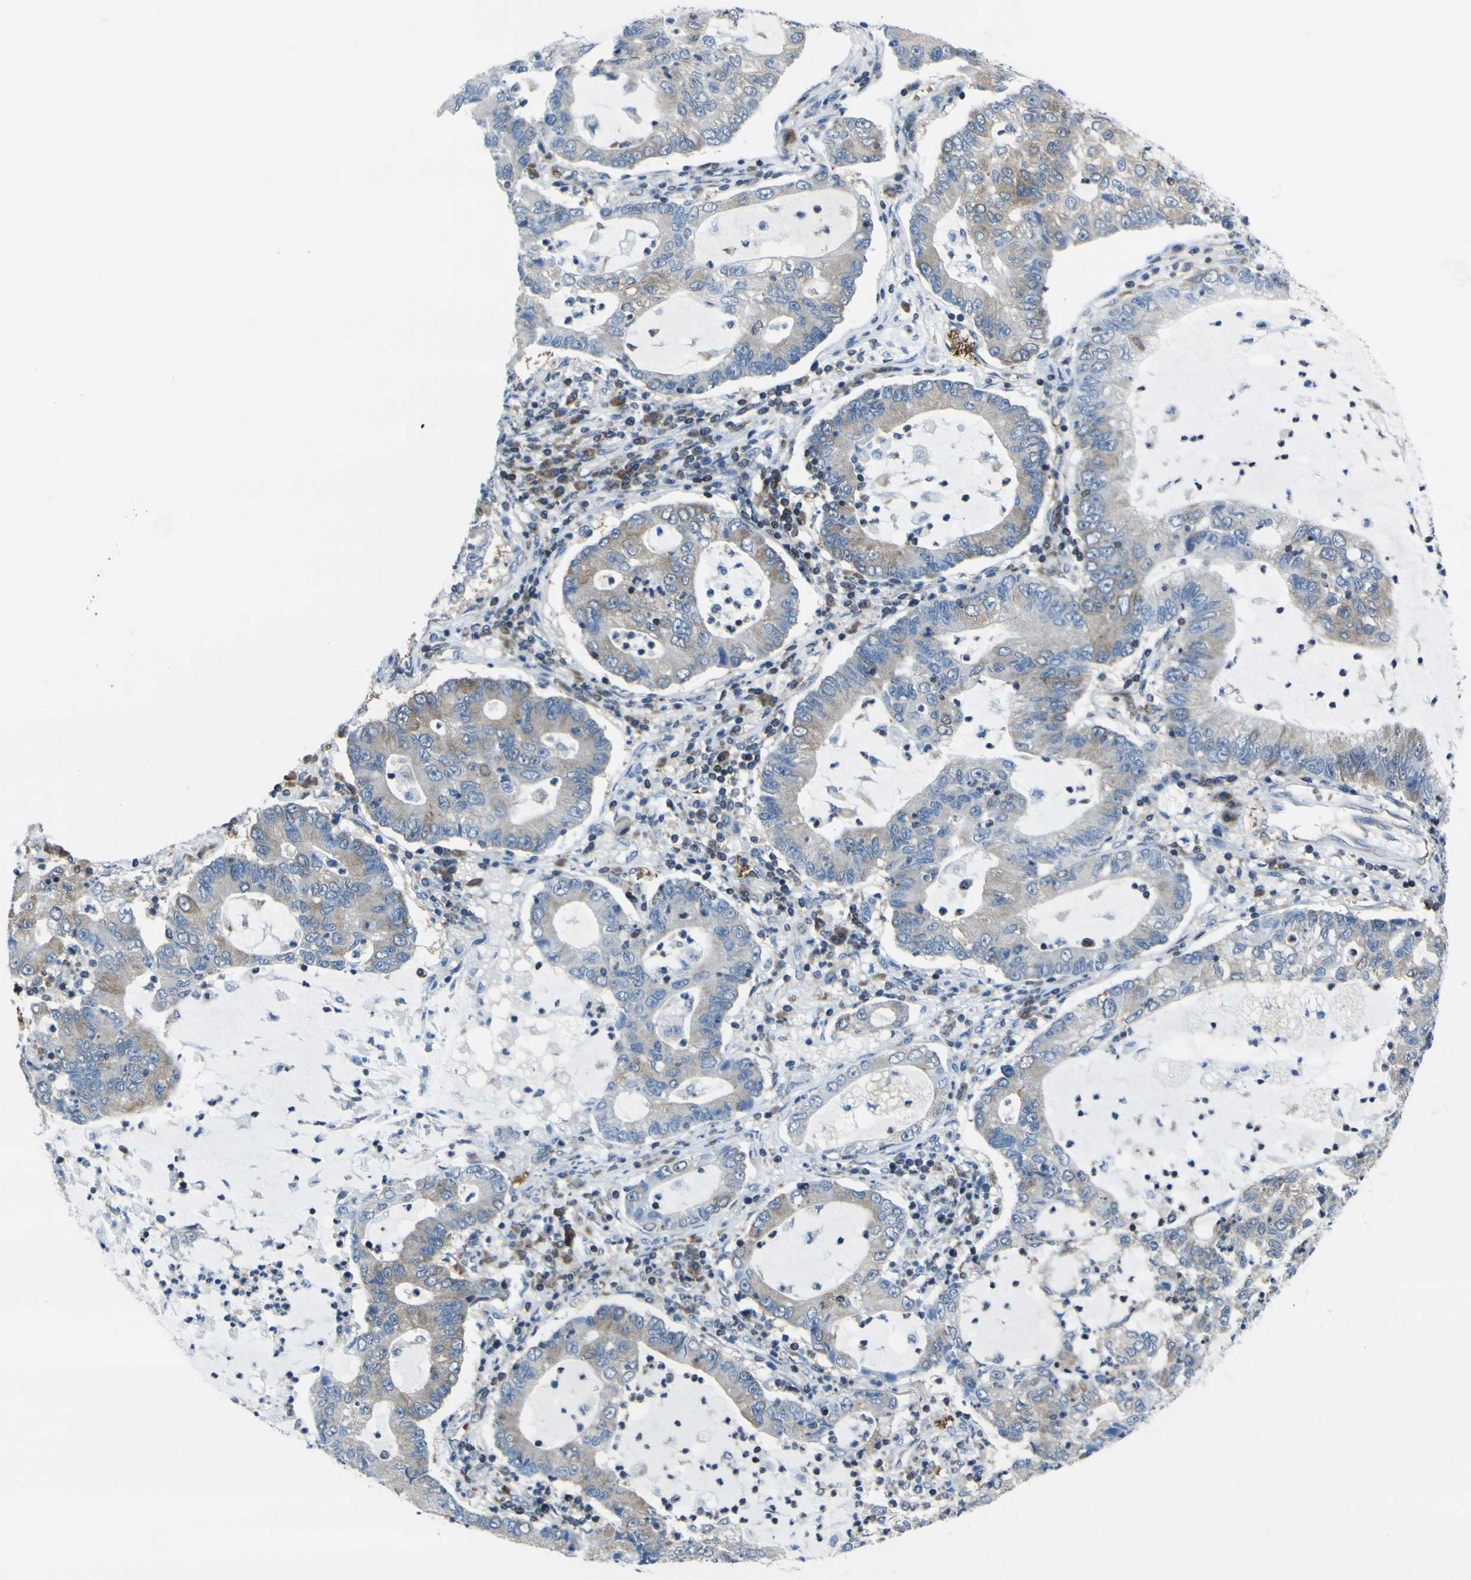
{"staining": {"intensity": "weak", "quantity": ">75%", "location": "cytoplasmic/membranous"}, "tissue": "lung cancer", "cell_type": "Tumor cells", "image_type": "cancer", "snomed": [{"axis": "morphology", "description": "Adenocarcinoma, NOS"}, {"axis": "topography", "description": "Lung"}], "caption": "This histopathology image displays immunohistochemistry staining of lung adenocarcinoma, with low weak cytoplasmic/membranous staining in approximately >75% of tumor cells.", "gene": "STIM1", "patient": {"sex": "female", "age": 51}}